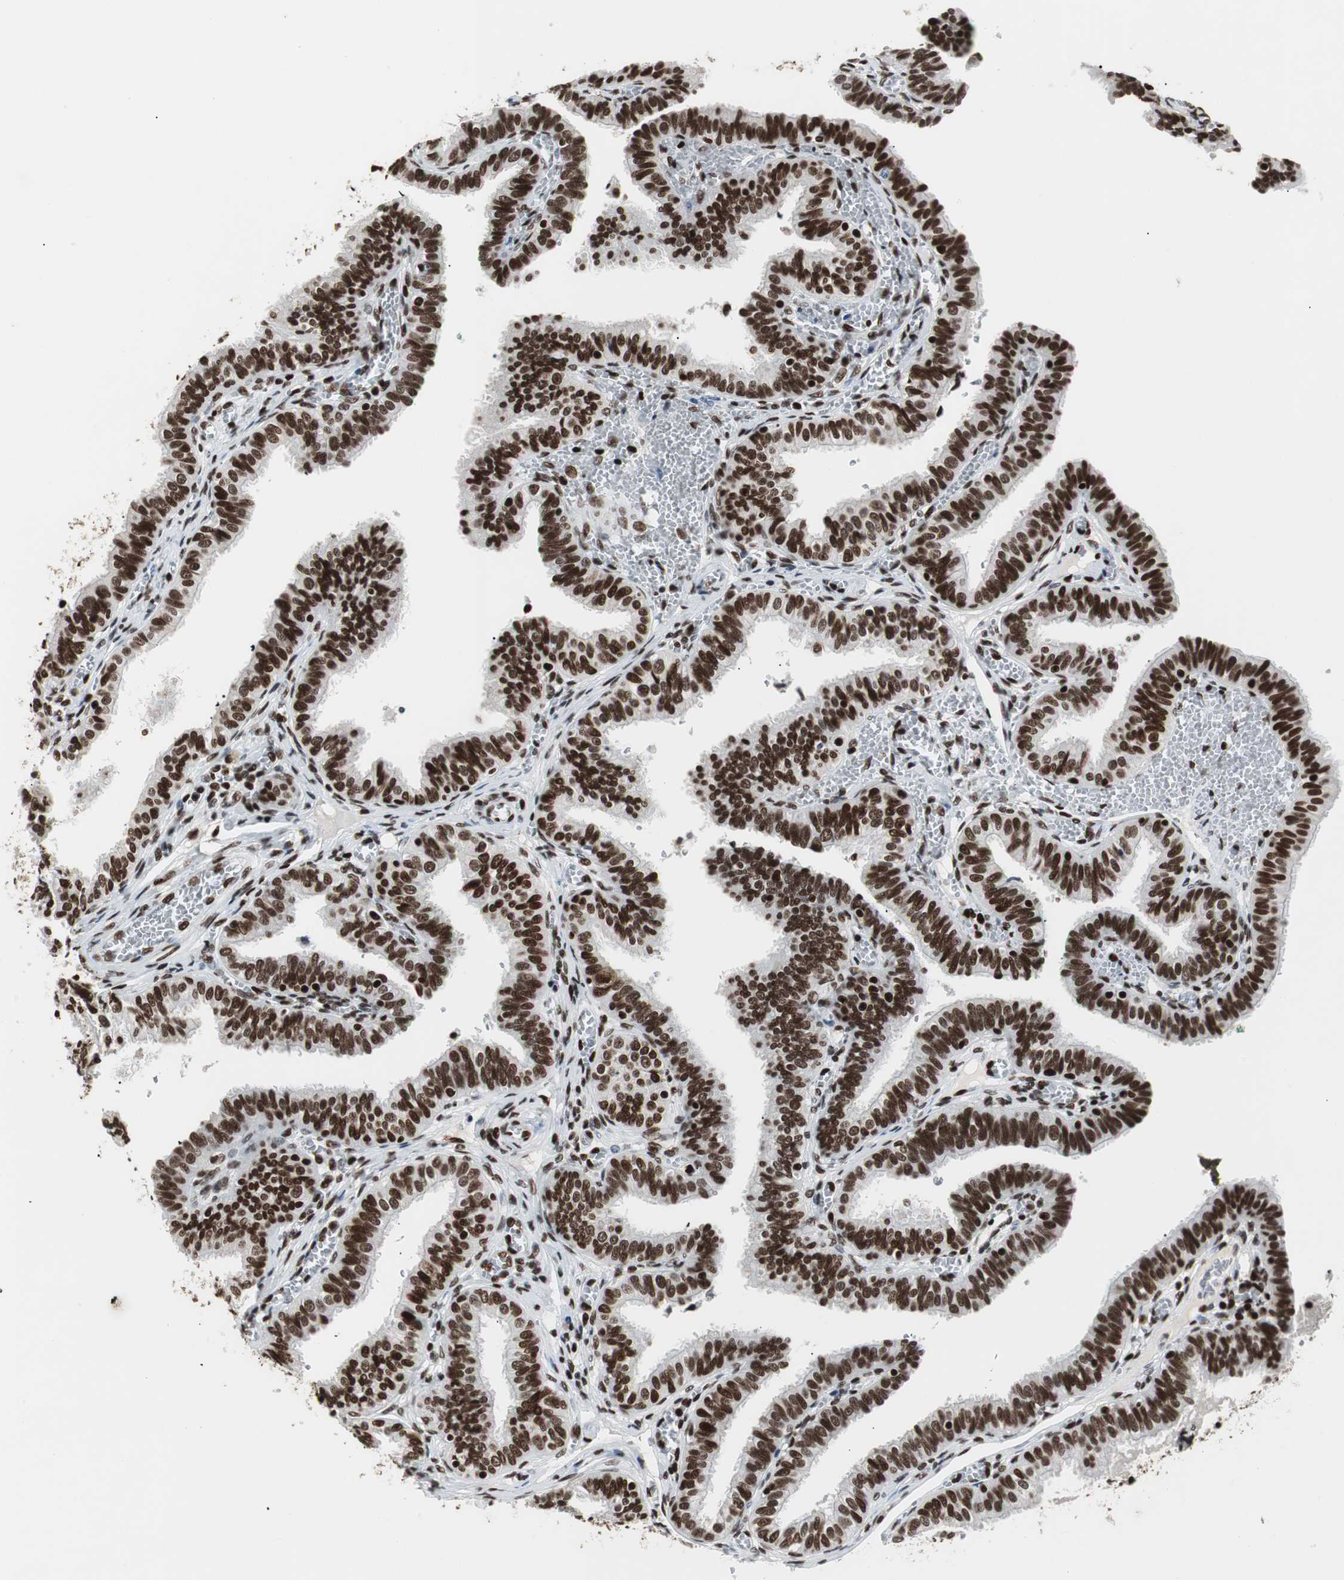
{"staining": {"intensity": "strong", "quantity": ">75%", "location": "nuclear"}, "tissue": "fallopian tube", "cell_type": "Glandular cells", "image_type": "normal", "snomed": [{"axis": "morphology", "description": "Normal tissue, NOS"}, {"axis": "topography", "description": "Fallopian tube"}], "caption": "Strong nuclear staining is seen in approximately >75% of glandular cells in benign fallopian tube. Using DAB (3,3'-diaminobenzidine) (brown) and hematoxylin (blue) stains, captured at high magnification using brightfield microscopy.", "gene": "MTA2", "patient": {"sex": "female", "age": 46}}